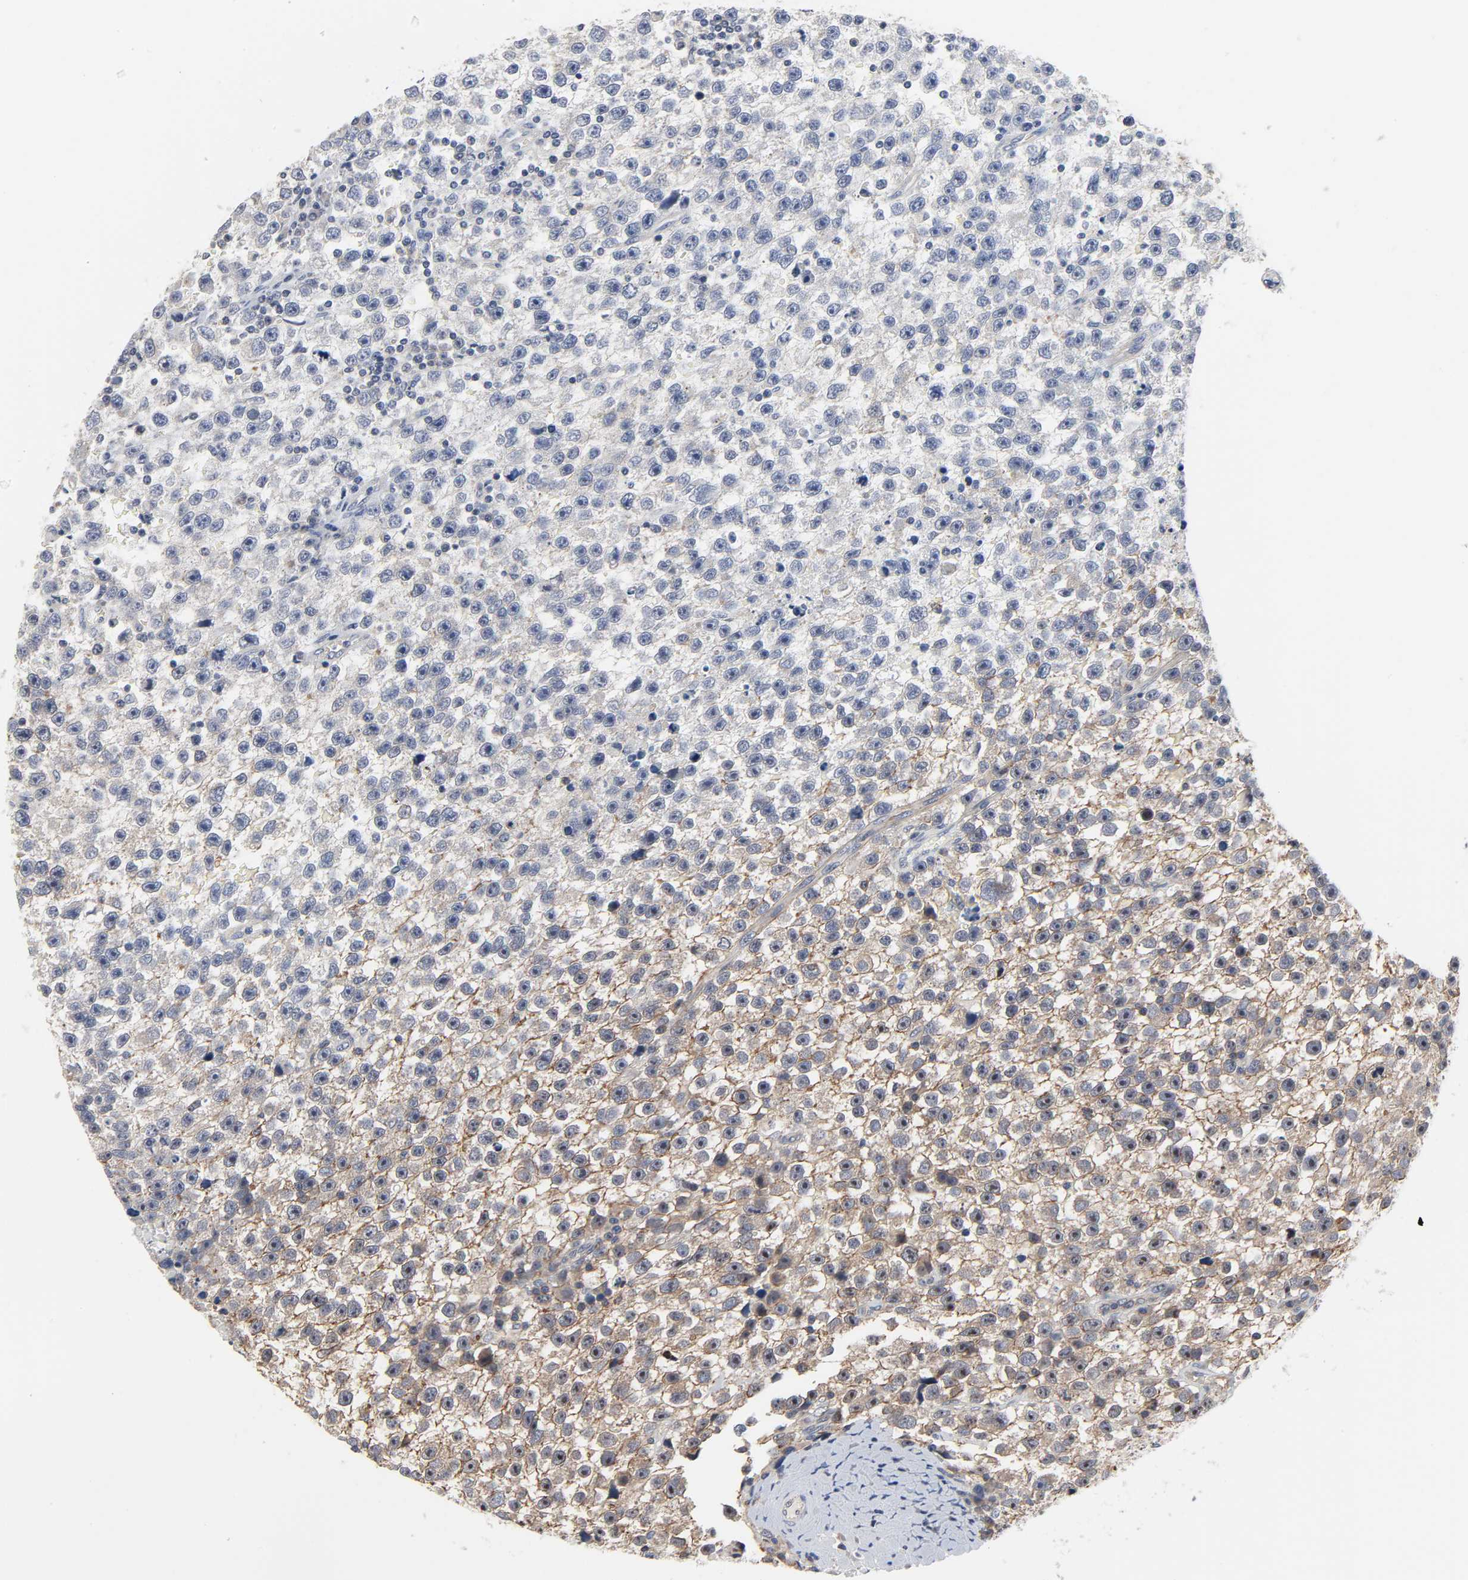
{"staining": {"intensity": "weak", "quantity": "25%-75%", "location": "cytoplasmic/membranous,nuclear"}, "tissue": "testis cancer", "cell_type": "Tumor cells", "image_type": "cancer", "snomed": [{"axis": "morphology", "description": "Seminoma, NOS"}, {"axis": "topography", "description": "Testis"}], "caption": "Brown immunohistochemical staining in testis cancer (seminoma) exhibits weak cytoplasmic/membranous and nuclear expression in about 25%-75% of tumor cells. (DAB (3,3'-diaminobenzidine) = brown stain, brightfield microscopy at high magnification).", "gene": "DDX10", "patient": {"sex": "male", "age": 33}}